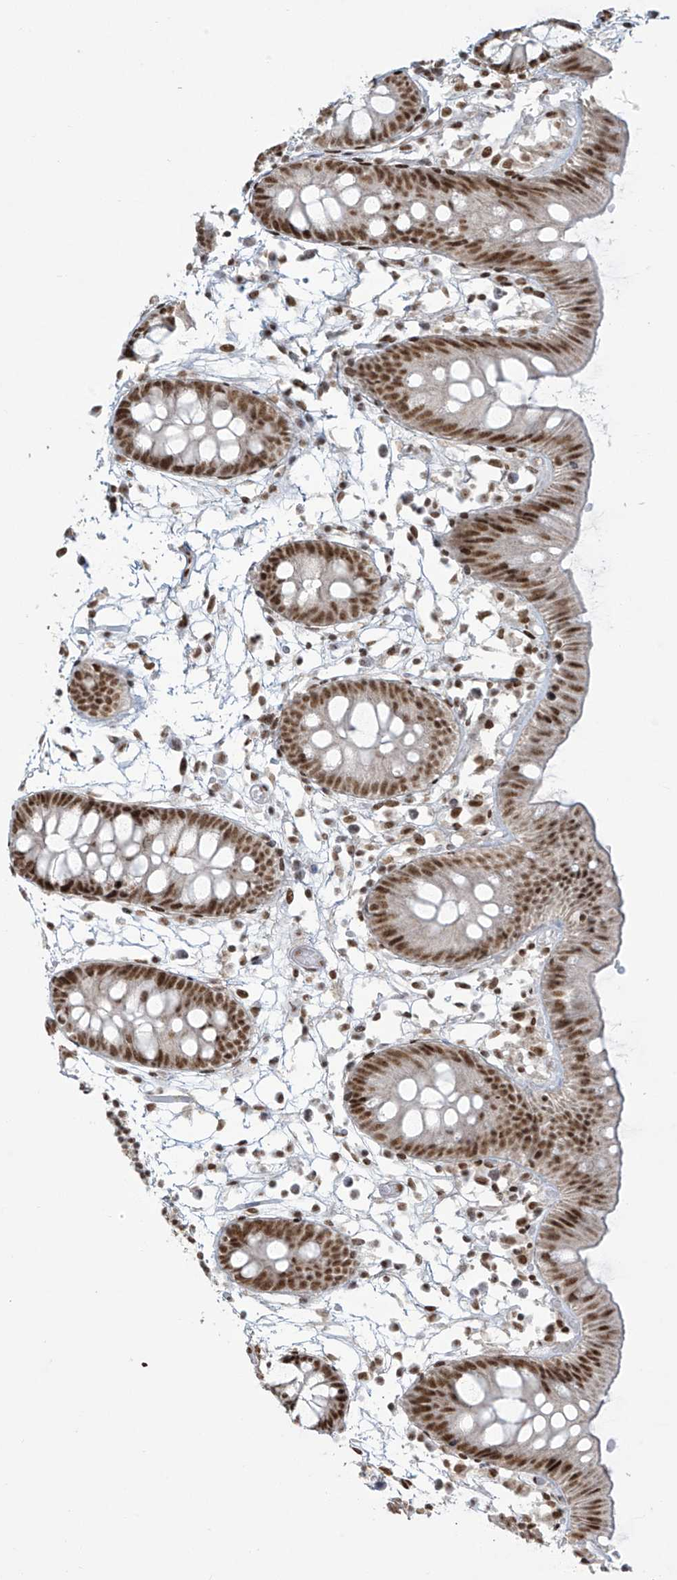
{"staining": {"intensity": "moderate", "quantity": ">75%", "location": "nuclear"}, "tissue": "colon", "cell_type": "Endothelial cells", "image_type": "normal", "snomed": [{"axis": "morphology", "description": "Normal tissue, NOS"}, {"axis": "topography", "description": "Colon"}], "caption": "Immunohistochemical staining of normal colon demonstrates medium levels of moderate nuclear positivity in about >75% of endothelial cells. The staining was performed using DAB (3,3'-diaminobenzidine), with brown indicating positive protein expression. Nuclei are stained blue with hematoxylin.", "gene": "MS4A6A", "patient": {"sex": "male", "age": 56}}